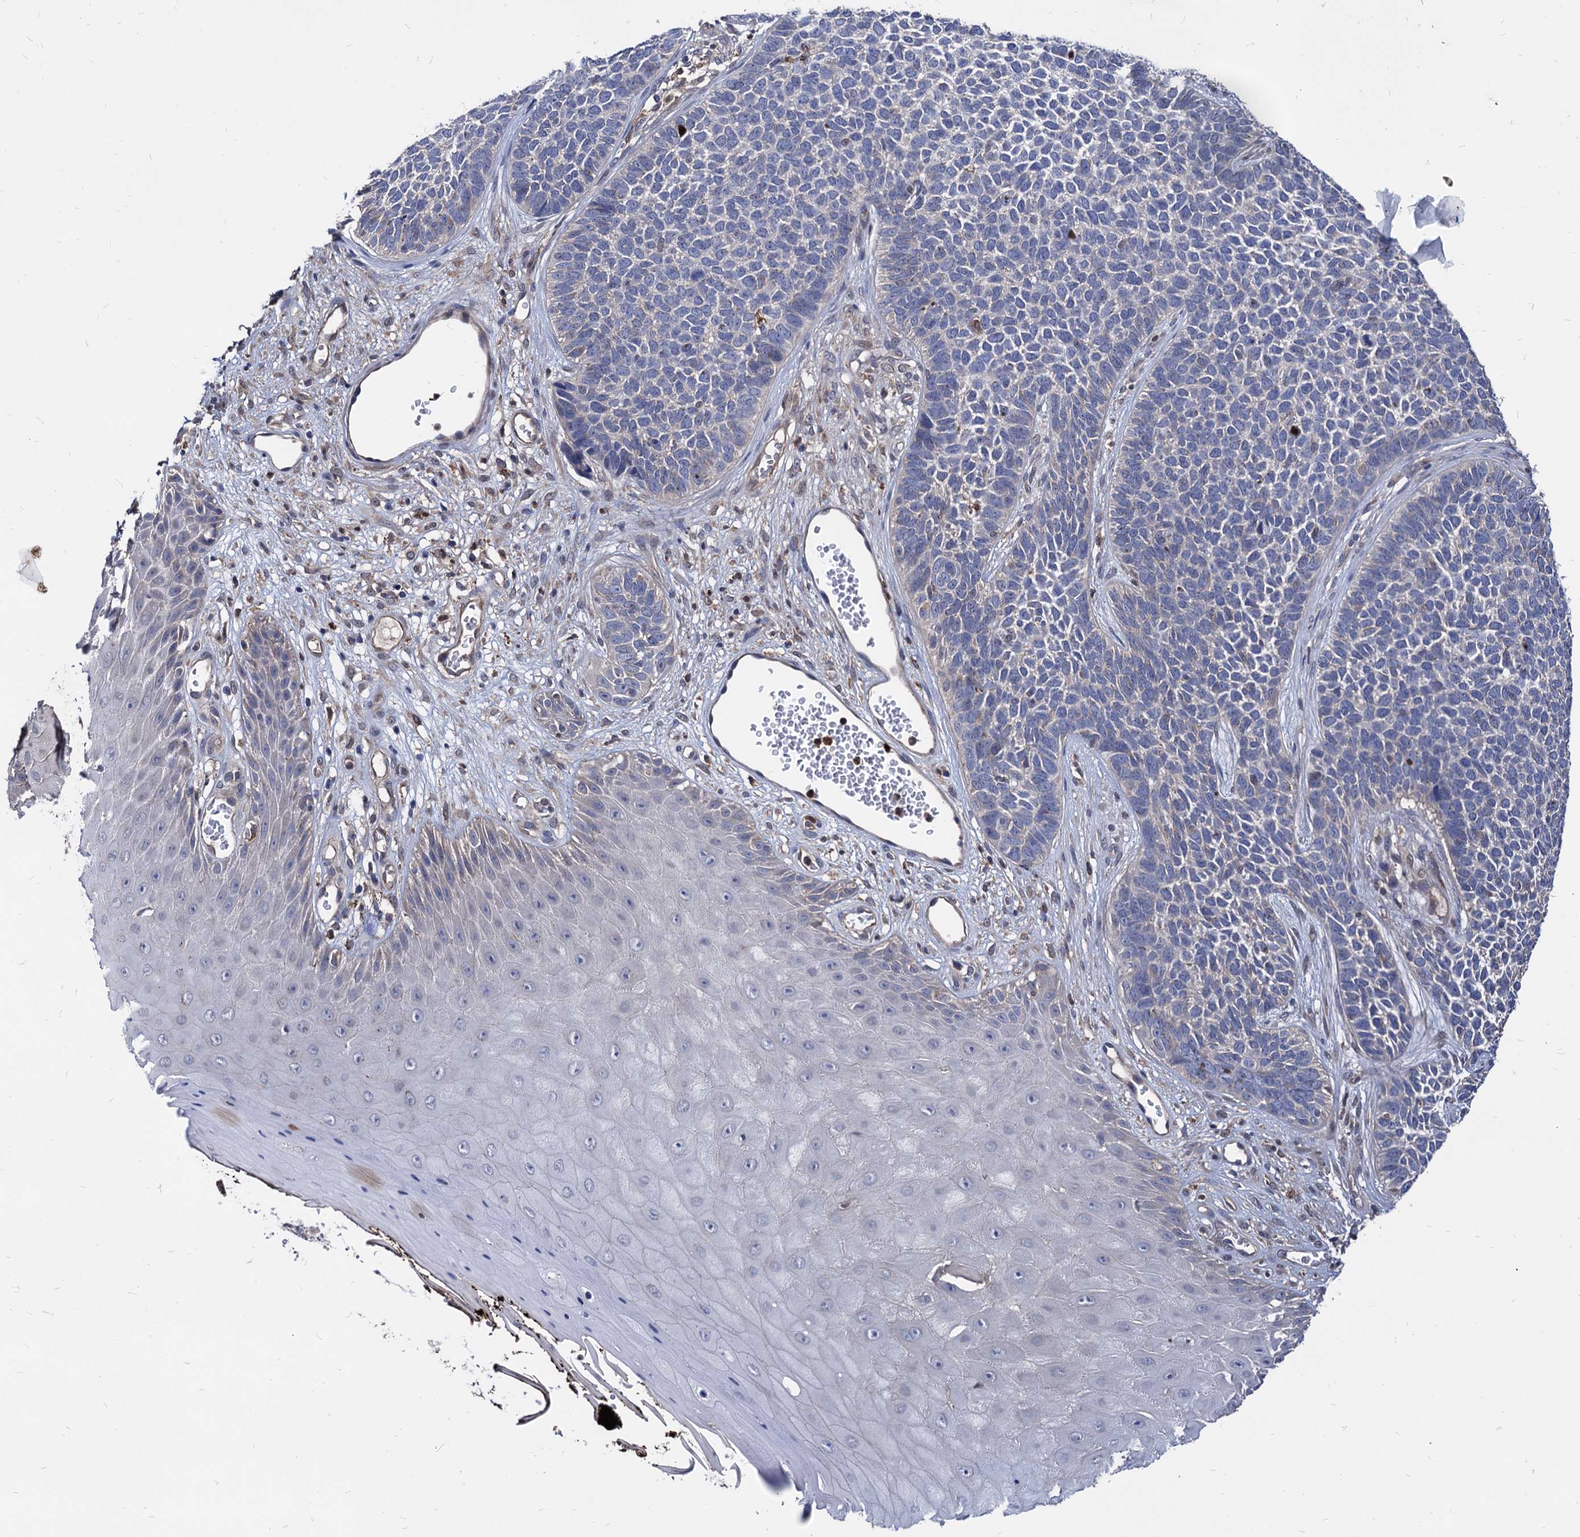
{"staining": {"intensity": "negative", "quantity": "none", "location": "none"}, "tissue": "skin cancer", "cell_type": "Tumor cells", "image_type": "cancer", "snomed": [{"axis": "morphology", "description": "Basal cell carcinoma"}, {"axis": "topography", "description": "Skin"}], "caption": "This is a micrograph of IHC staining of skin basal cell carcinoma, which shows no positivity in tumor cells. (DAB (3,3'-diaminobenzidine) immunohistochemistry with hematoxylin counter stain).", "gene": "CPPED1", "patient": {"sex": "female", "age": 84}}